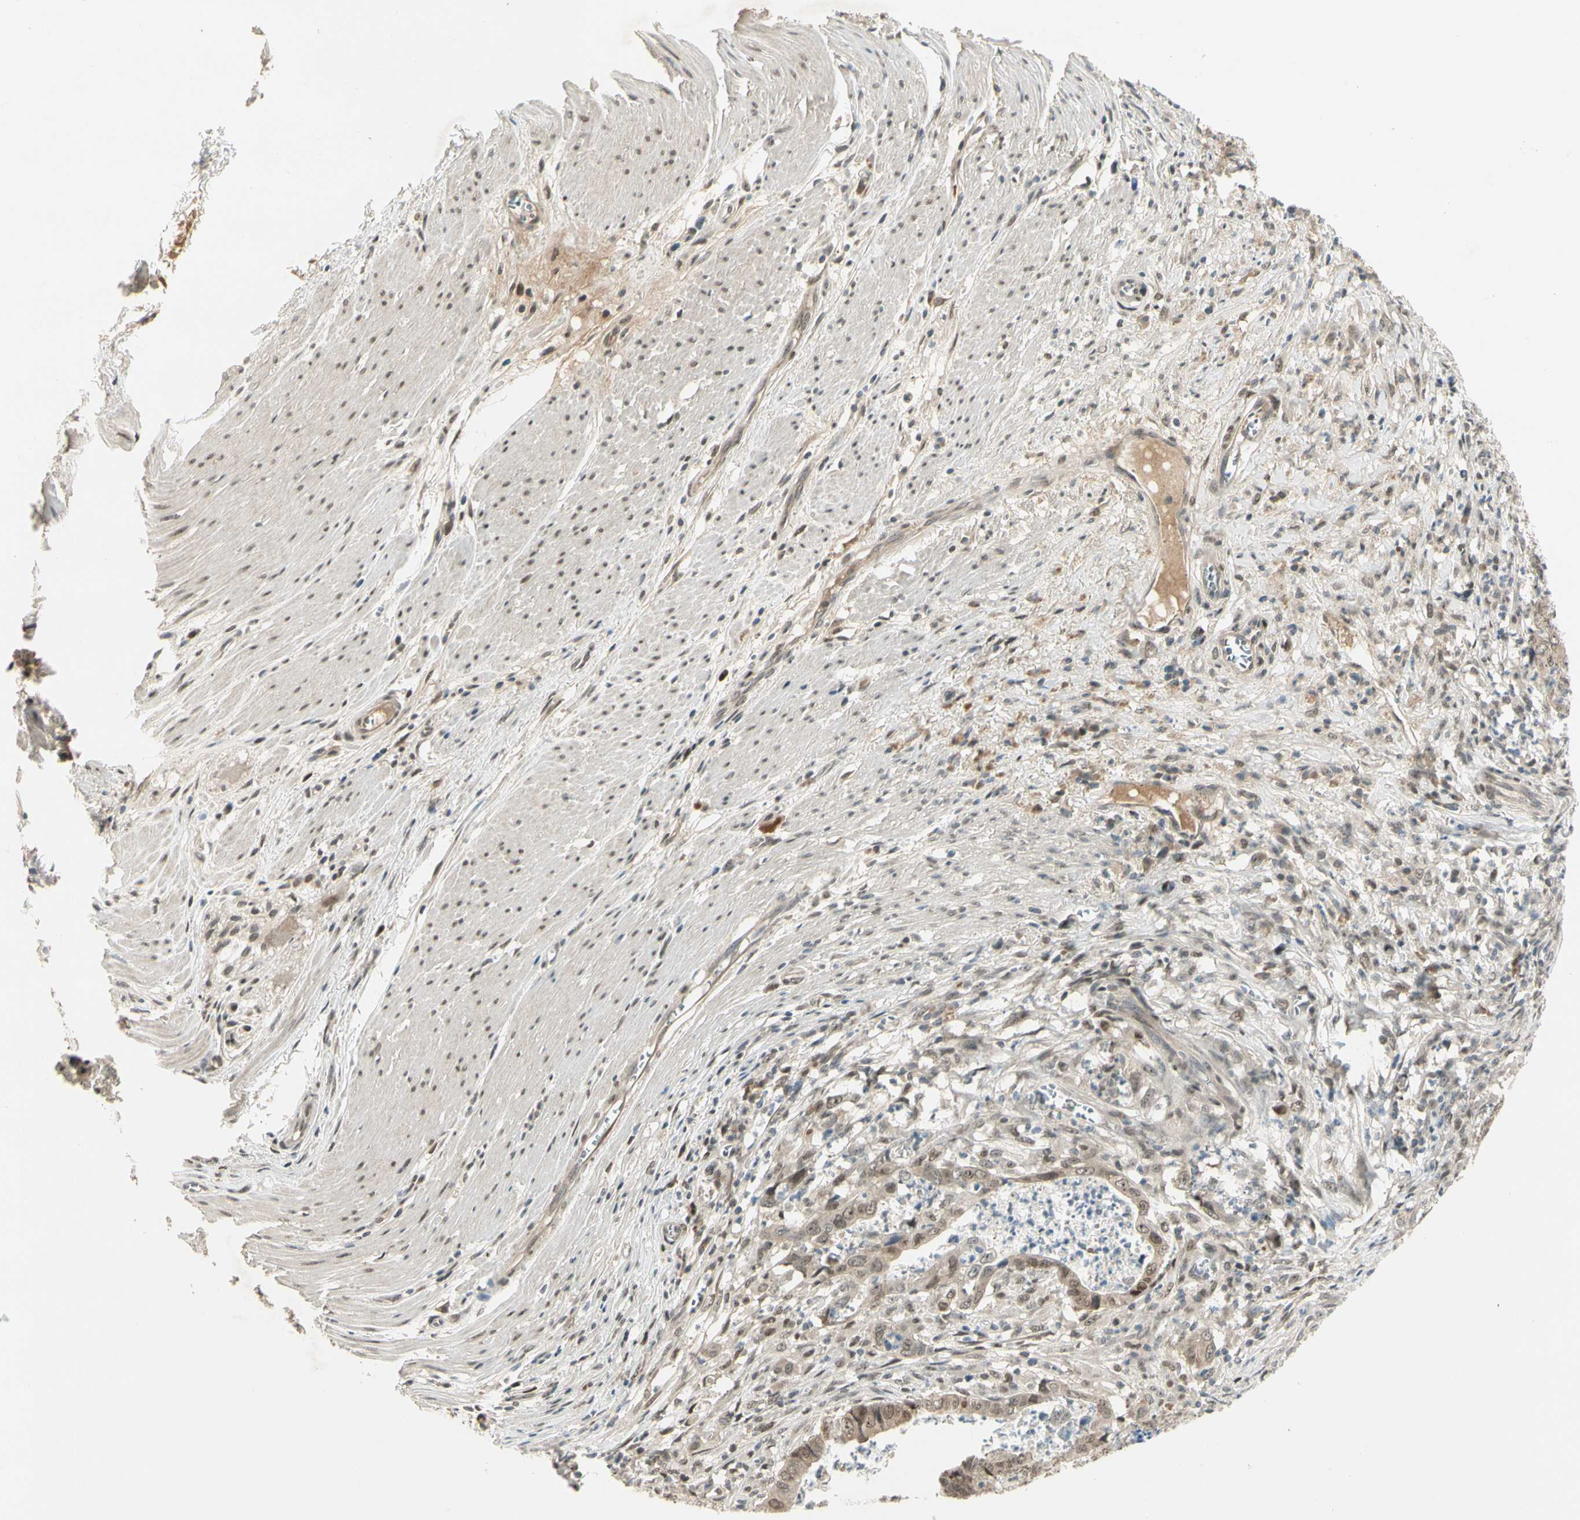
{"staining": {"intensity": "moderate", "quantity": ">75%", "location": "nuclear"}, "tissue": "stomach cancer", "cell_type": "Tumor cells", "image_type": "cancer", "snomed": [{"axis": "morphology", "description": "Adenocarcinoma, NOS"}, {"axis": "topography", "description": "Stomach, lower"}], "caption": "The immunohistochemical stain labels moderate nuclear positivity in tumor cells of stomach cancer tissue.", "gene": "GTF3A", "patient": {"sex": "male", "age": 77}}